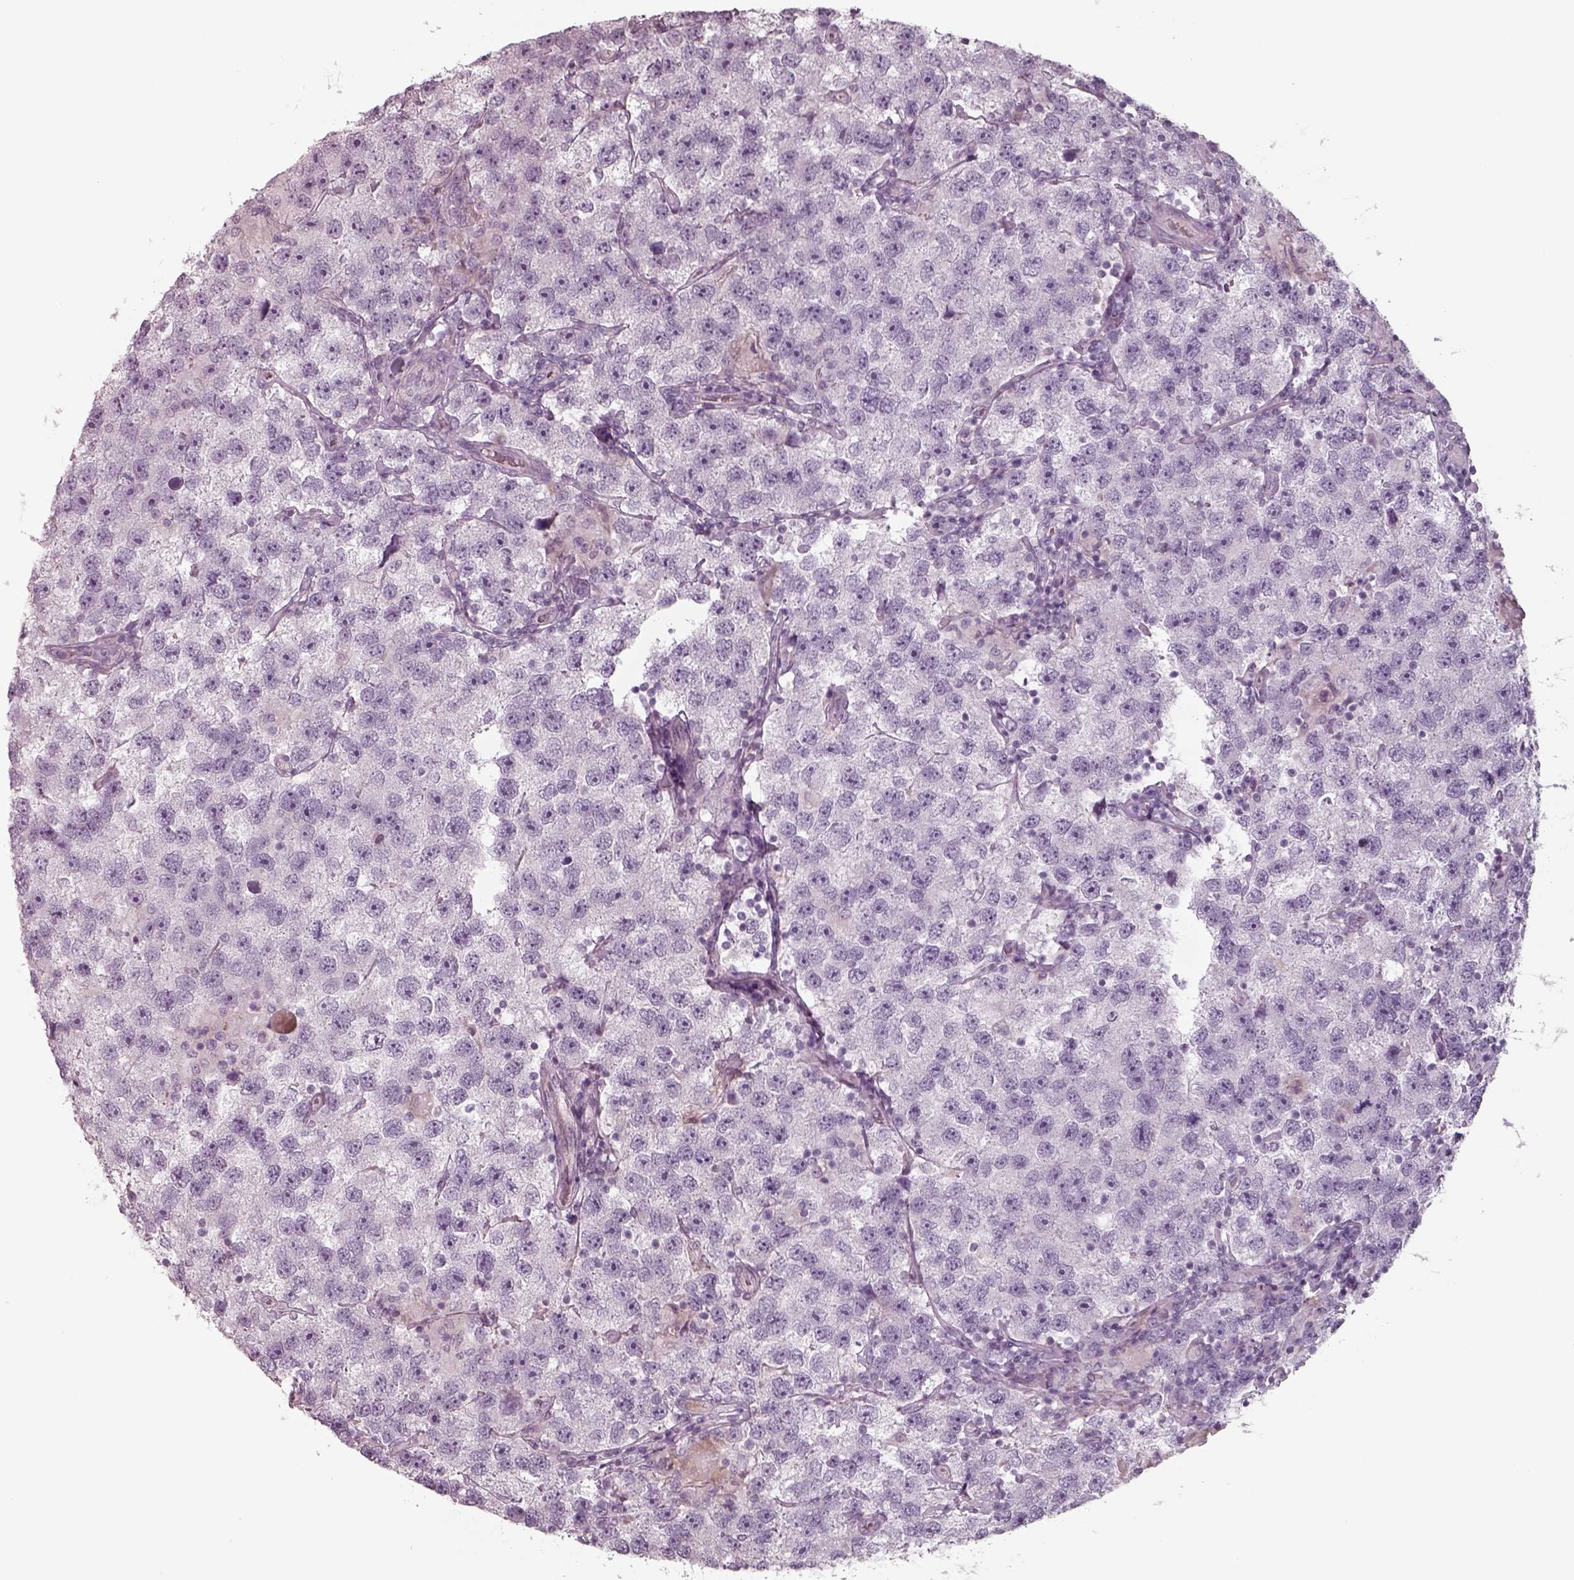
{"staining": {"intensity": "negative", "quantity": "none", "location": "none"}, "tissue": "testis cancer", "cell_type": "Tumor cells", "image_type": "cancer", "snomed": [{"axis": "morphology", "description": "Seminoma, NOS"}, {"axis": "topography", "description": "Testis"}], "caption": "Immunohistochemistry (IHC) histopathology image of neoplastic tissue: human testis cancer (seminoma) stained with DAB displays no significant protein expression in tumor cells. The staining is performed using DAB (3,3'-diaminobenzidine) brown chromogen with nuclei counter-stained in using hematoxylin.", "gene": "SEPTIN14", "patient": {"sex": "male", "age": 26}}